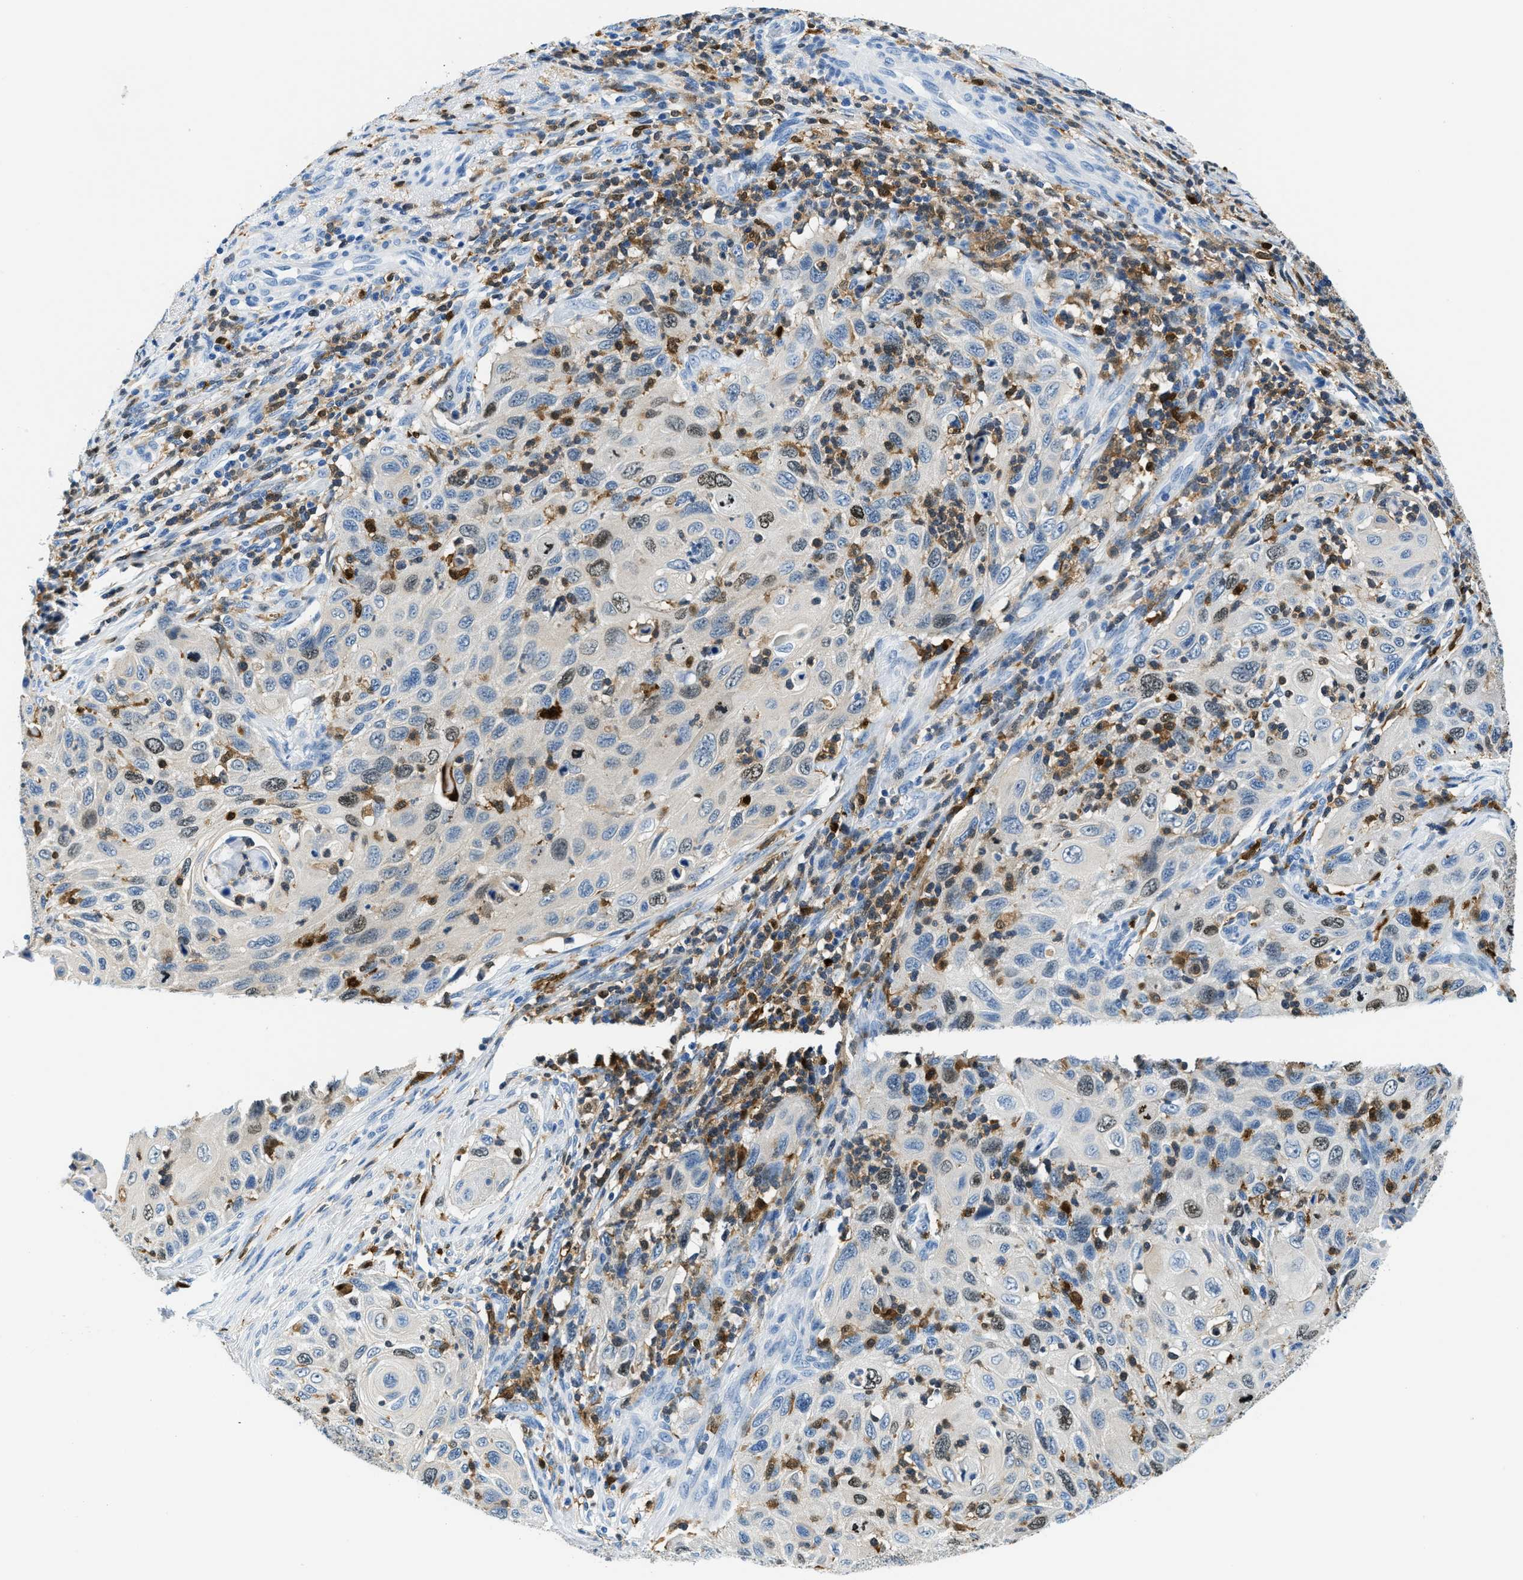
{"staining": {"intensity": "negative", "quantity": "none", "location": "none"}, "tissue": "cervical cancer", "cell_type": "Tumor cells", "image_type": "cancer", "snomed": [{"axis": "morphology", "description": "Squamous cell carcinoma, NOS"}, {"axis": "topography", "description": "Cervix"}], "caption": "Tumor cells show no significant positivity in cervical cancer.", "gene": "CAPG", "patient": {"sex": "female", "age": 70}}